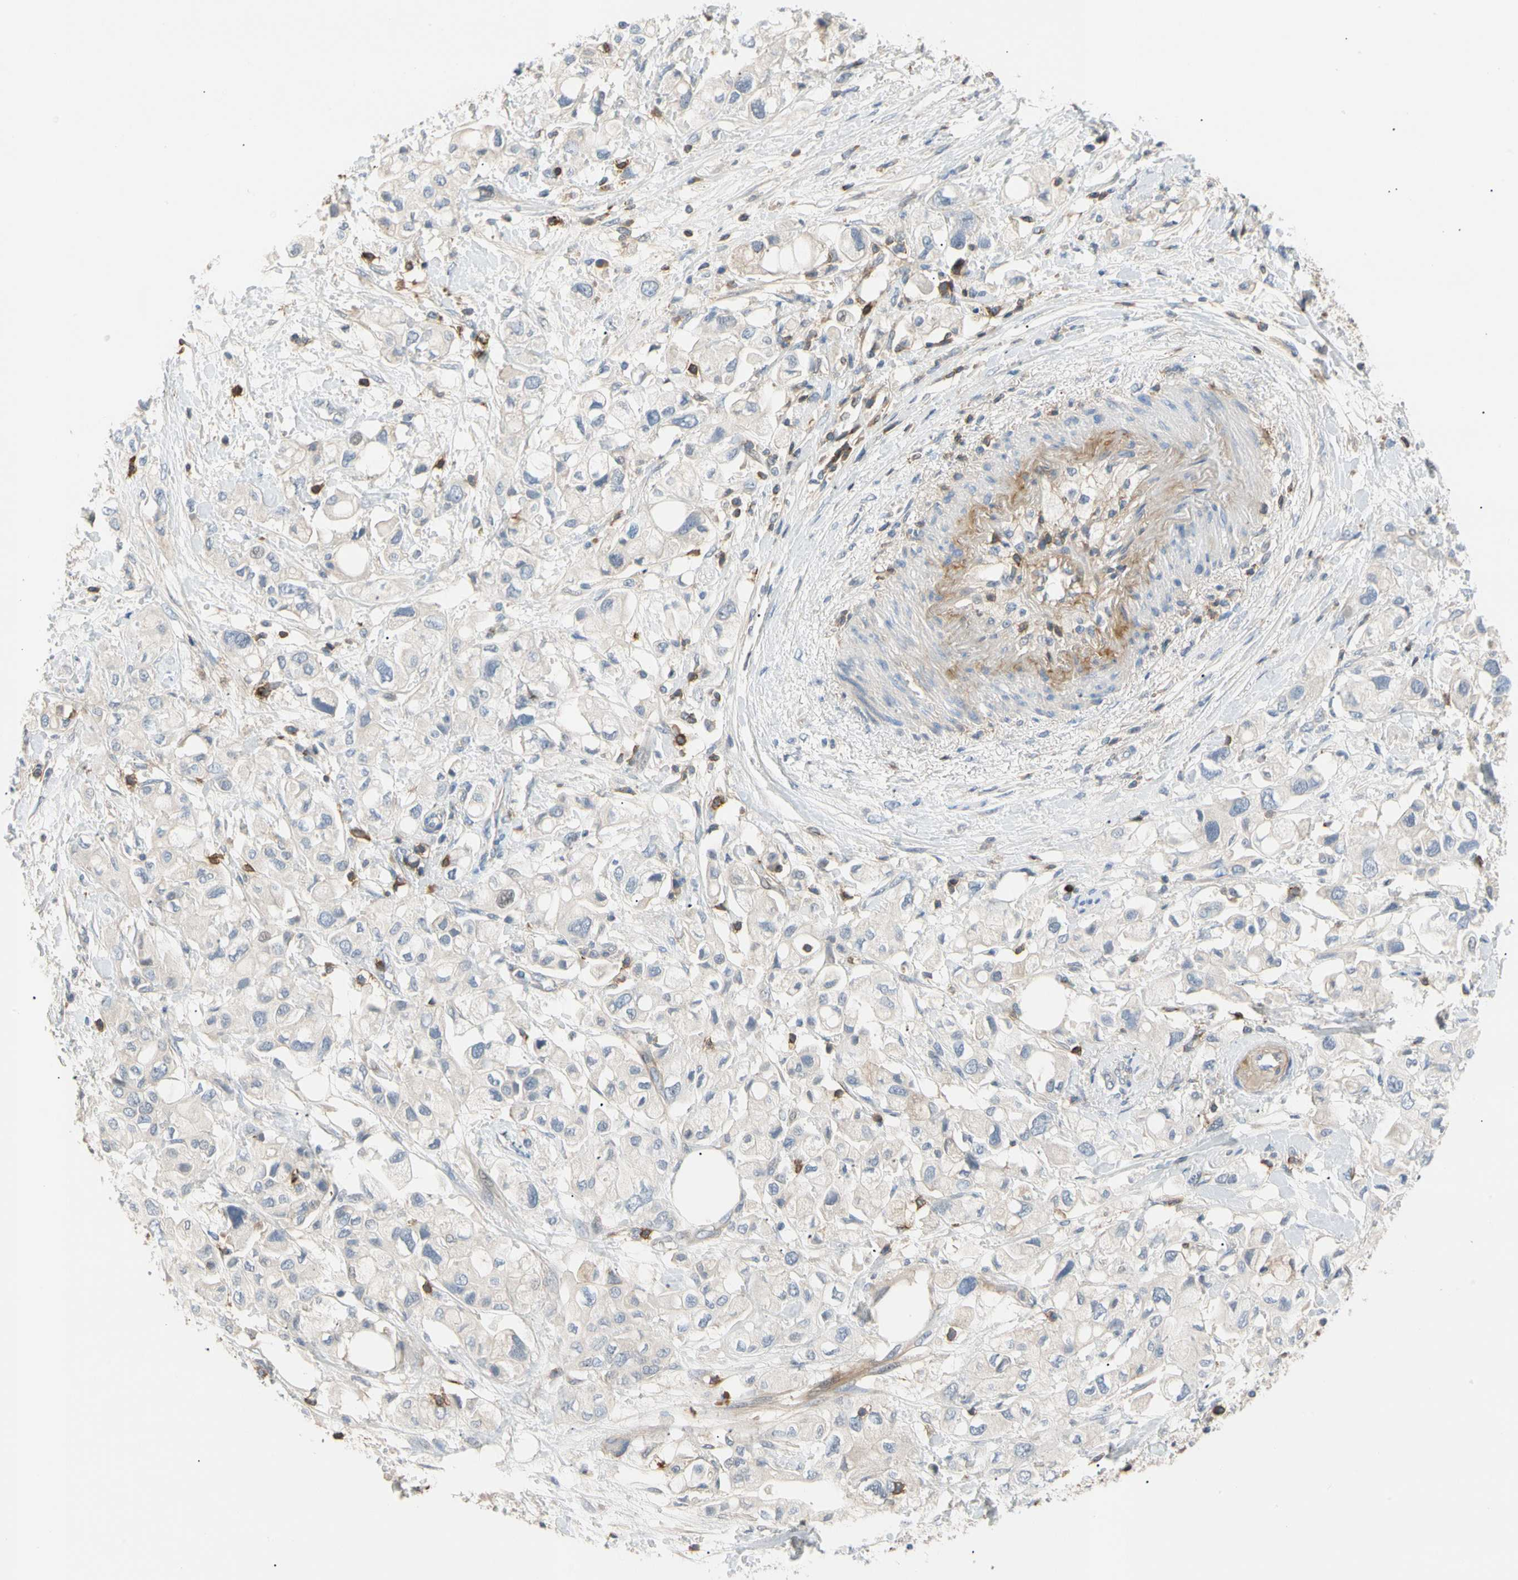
{"staining": {"intensity": "negative", "quantity": "none", "location": "none"}, "tissue": "pancreatic cancer", "cell_type": "Tumor cells", "image_type": "cancer", "snomed": [{"axis": "morphology", "description": "Adenocarcinoma, NOS"}, {"axis": "topography", "description": "Pancreas"}], "caption": "Immunohistochemical staining of pancreatic cancer shows no significant staining in tumor cells.", "gene": "TNFRSF18", "patient": {"sex": "female", "age": 56}}